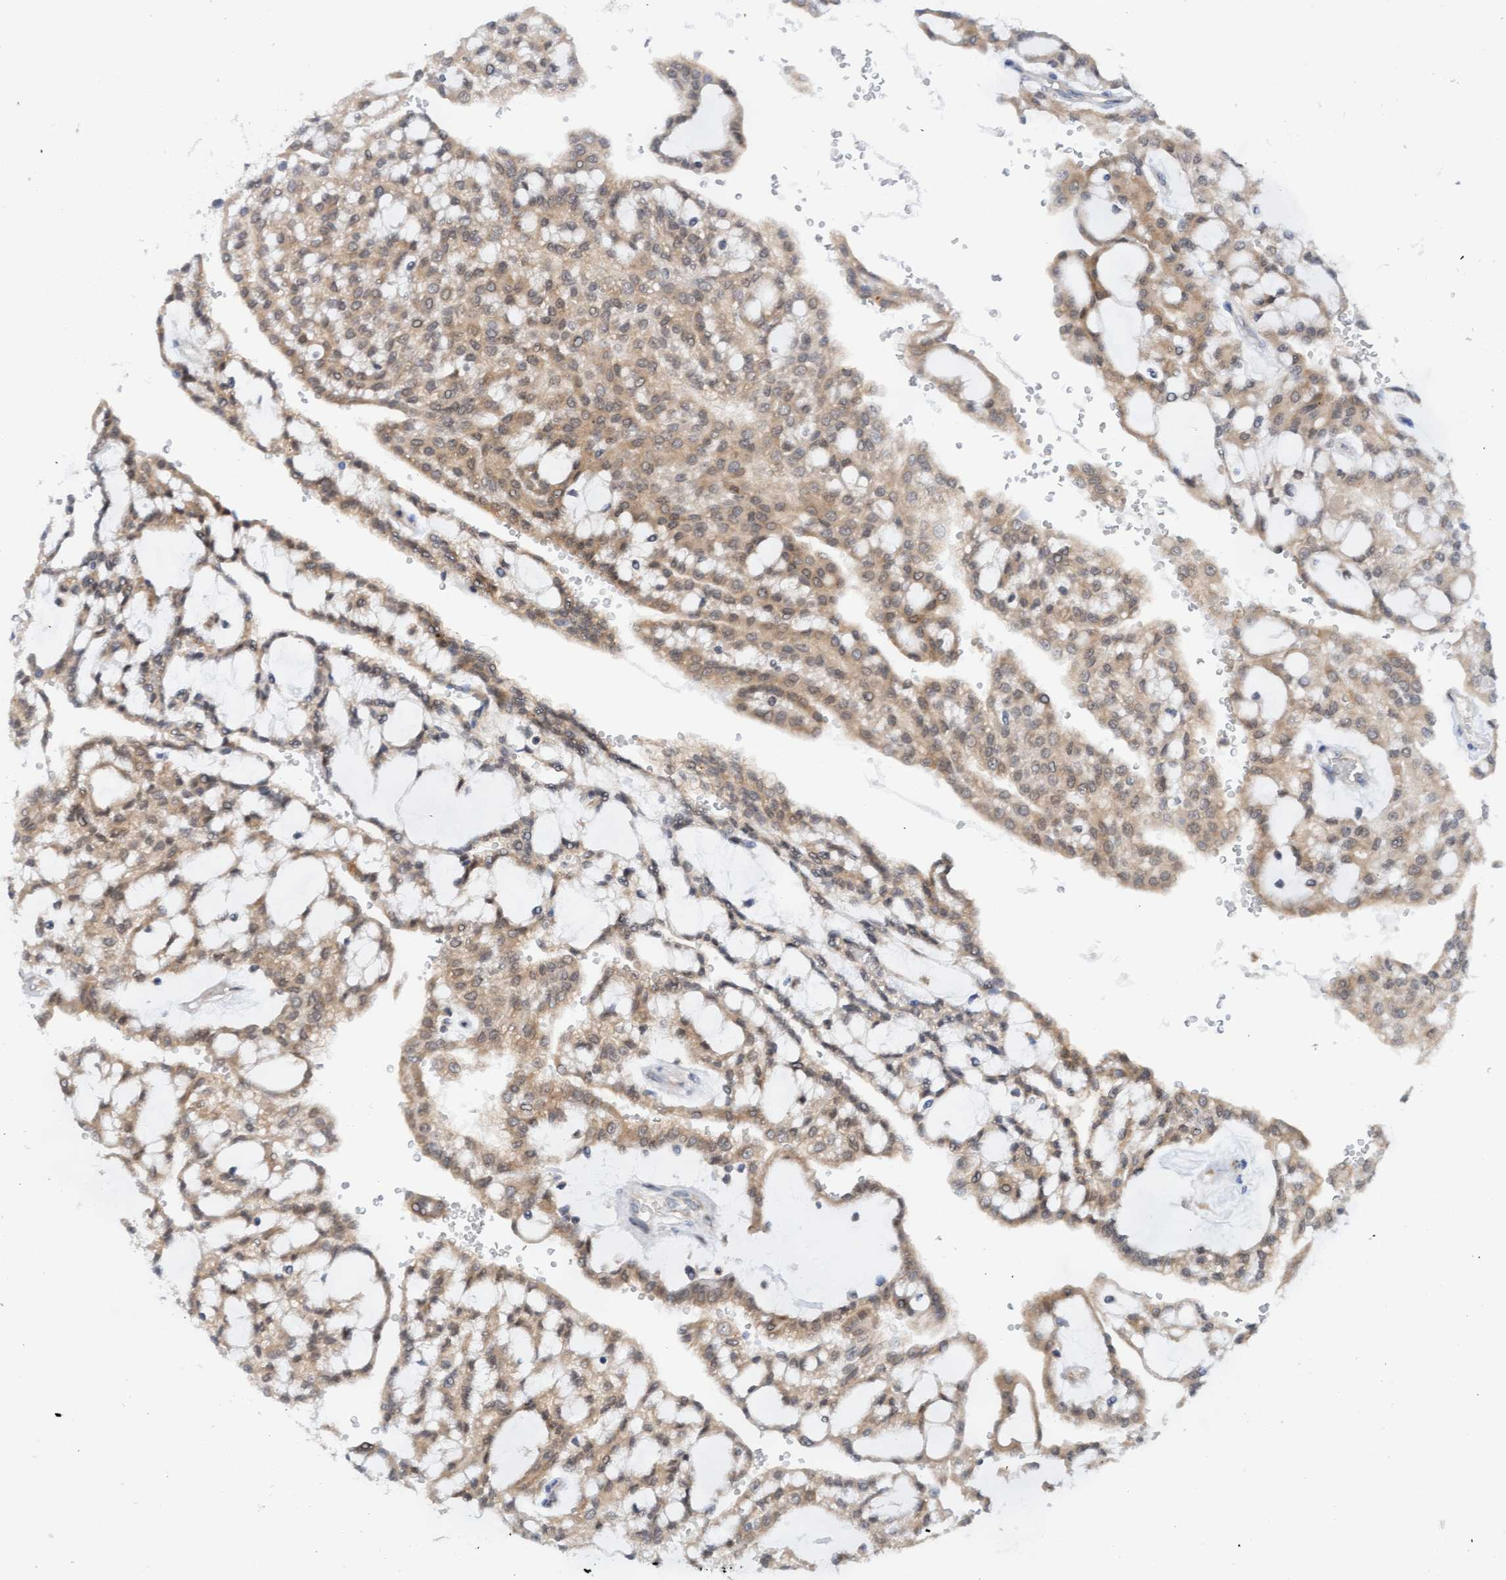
{"staining": {"intensity": "weak", "quantity": ">75%", "location": "cytoplasmic/membranous"}, "tissue": "renal cancer", "cell_type": "Tumor cells", "image_type": "cancer", "snomed": [{"axis": "morphology", "description": "Adenocarcinoma, NOS"}, {"axis": "topography", "description": "Kidney"}], "caption": "Protein expression analysis of renal cancer demonstrates weak cytoplasmic/membranous positivity in about >75% of tumor cells. Immunohistochemistry stains the protein in brown and the nuclei are stained blue.", "gene": "AMZ2", "patient": {"sex": "male", "age": 63}}